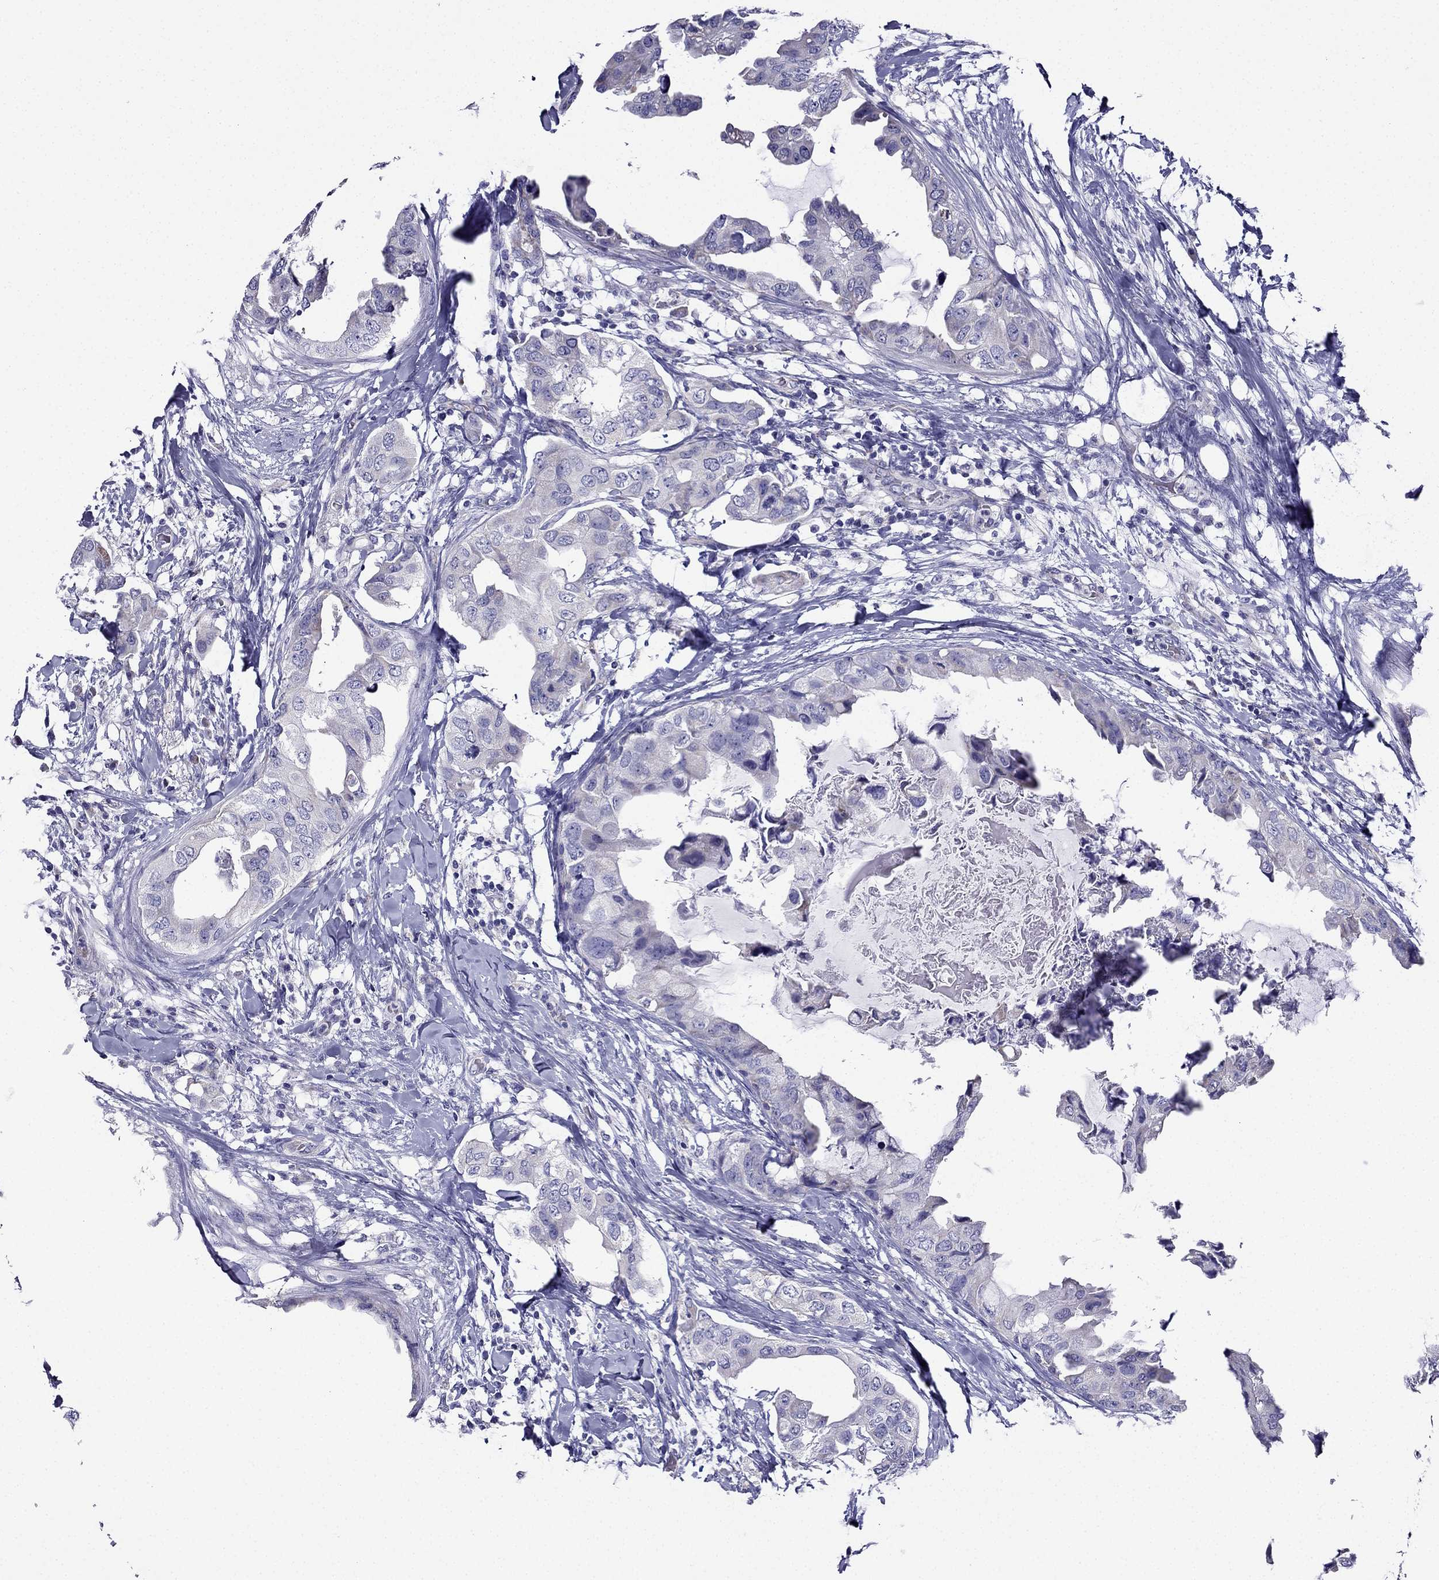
{"staining": {"intensity": "negative", "quantity": "none", "location": "none"}, "tissue": "breast cancer", "cell_type": "Tumor cells", "image_type": "cancer", "snomed": [{"axis": "morphology", "description": "Normal tissue, NOS"}, {"axis": "morphology", "description": "Duct carcinoma"}, {"axis": "topography", "description": "Breast"}], "caption": "High magnification brightfield microscopy of intraductal carcinoma (breast) stained with DAB (3,3'-diaminobenzidine) (brown) and counterstained with hematoxylin (blue): tumor cells show no significant staining. Nuclei are stained in blue.", "gene": "KIF5A", "patient": {"sex": "female", "age": 40}}